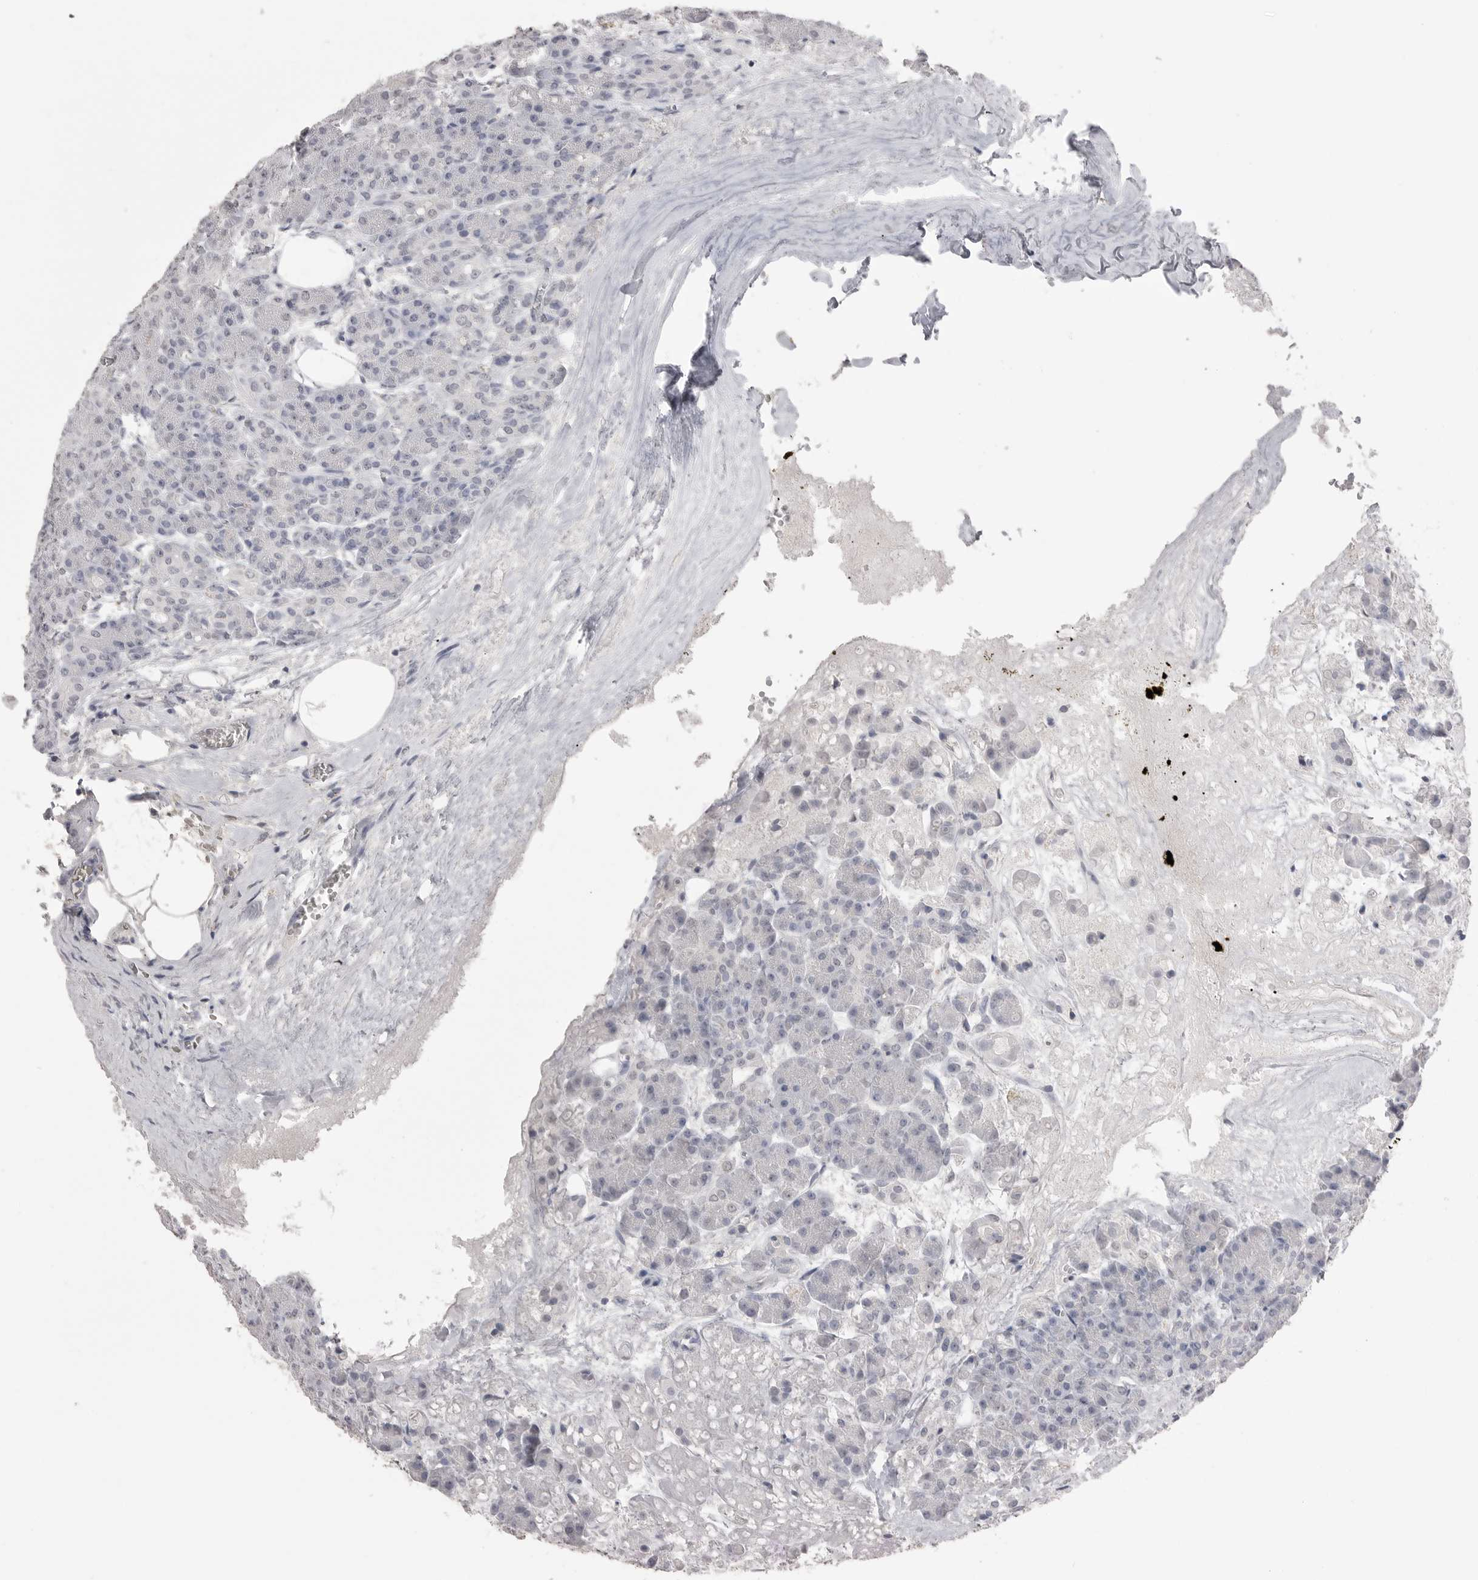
{"staining": {"intensity": "negative", "quantity": "none", "location": "none"}, "tissue": "pancreas", "cell_type": "Exocrine glandular cells", "image_type": "normal", "snomed": [{"axis": "morphology", "description": "Normal tissue, NOS"}, {"axis": "topography", "description": "Pancreas"}], "caption": "The histopathology image shows no staining of exocrine glandular cells in benign pancreas.", "gene": "ICAM5", "patient": {"sex": "male", "age": 63}}